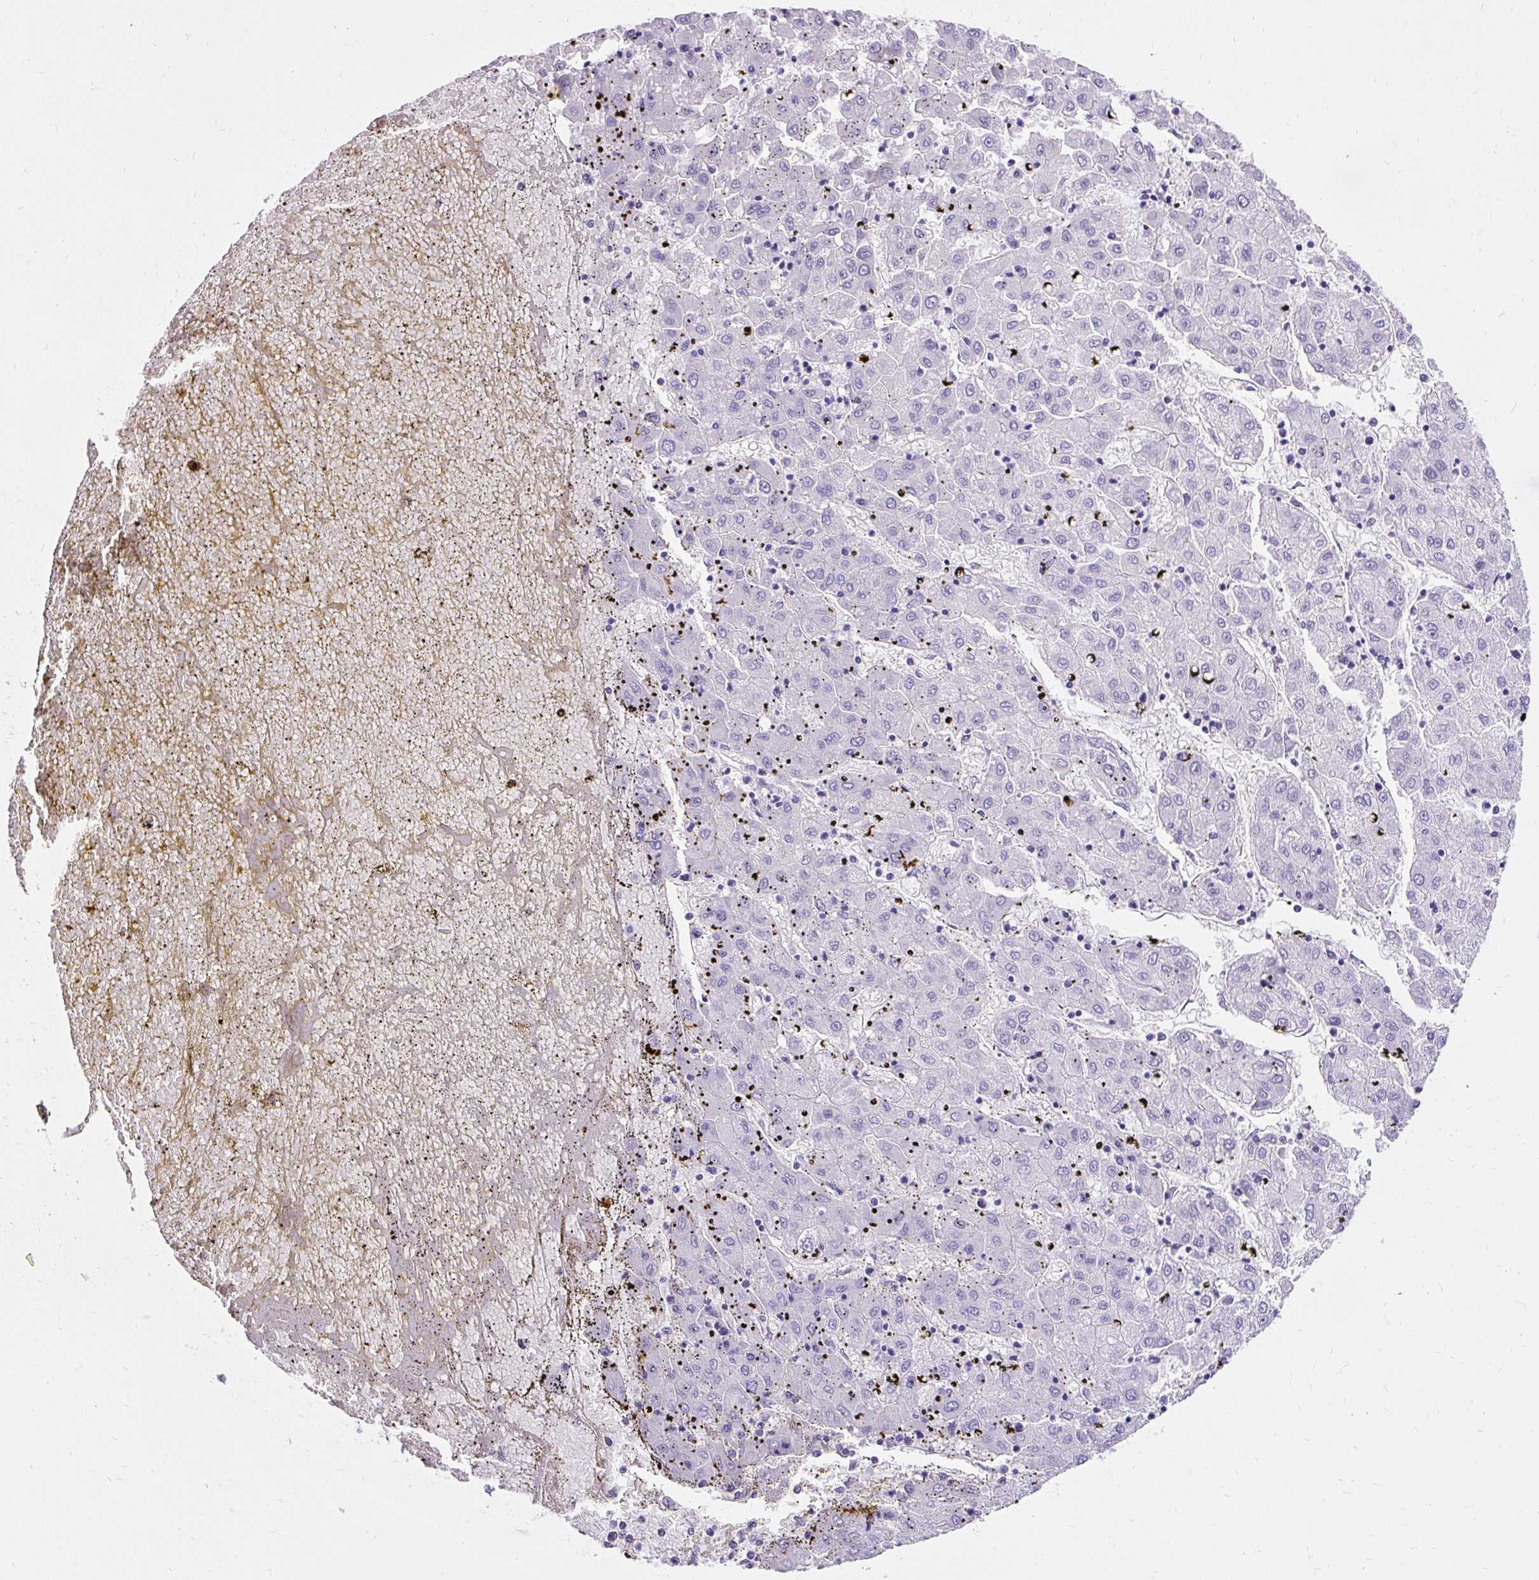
{"staining": {"intensity": "negative", "quantity": "none", "location": "none"}, "tissue": "liver cancer", "cell_type": "Tumor cells", "image_type": "cancer", "snomed": [{"axis": "morphology", "description": "Carcinoma, Hepatocellular, NOS"}, {"axis": "topography", "description": "Liver"}], "caption": "The IHC image has no significant positivity in tumor cells of liver cancer tissue. (Immunohistochemistry (ihc), brightfield microscopy, high magnification).", "gene": "PVALB", "patient": {"sex": "male", "age": 72}}